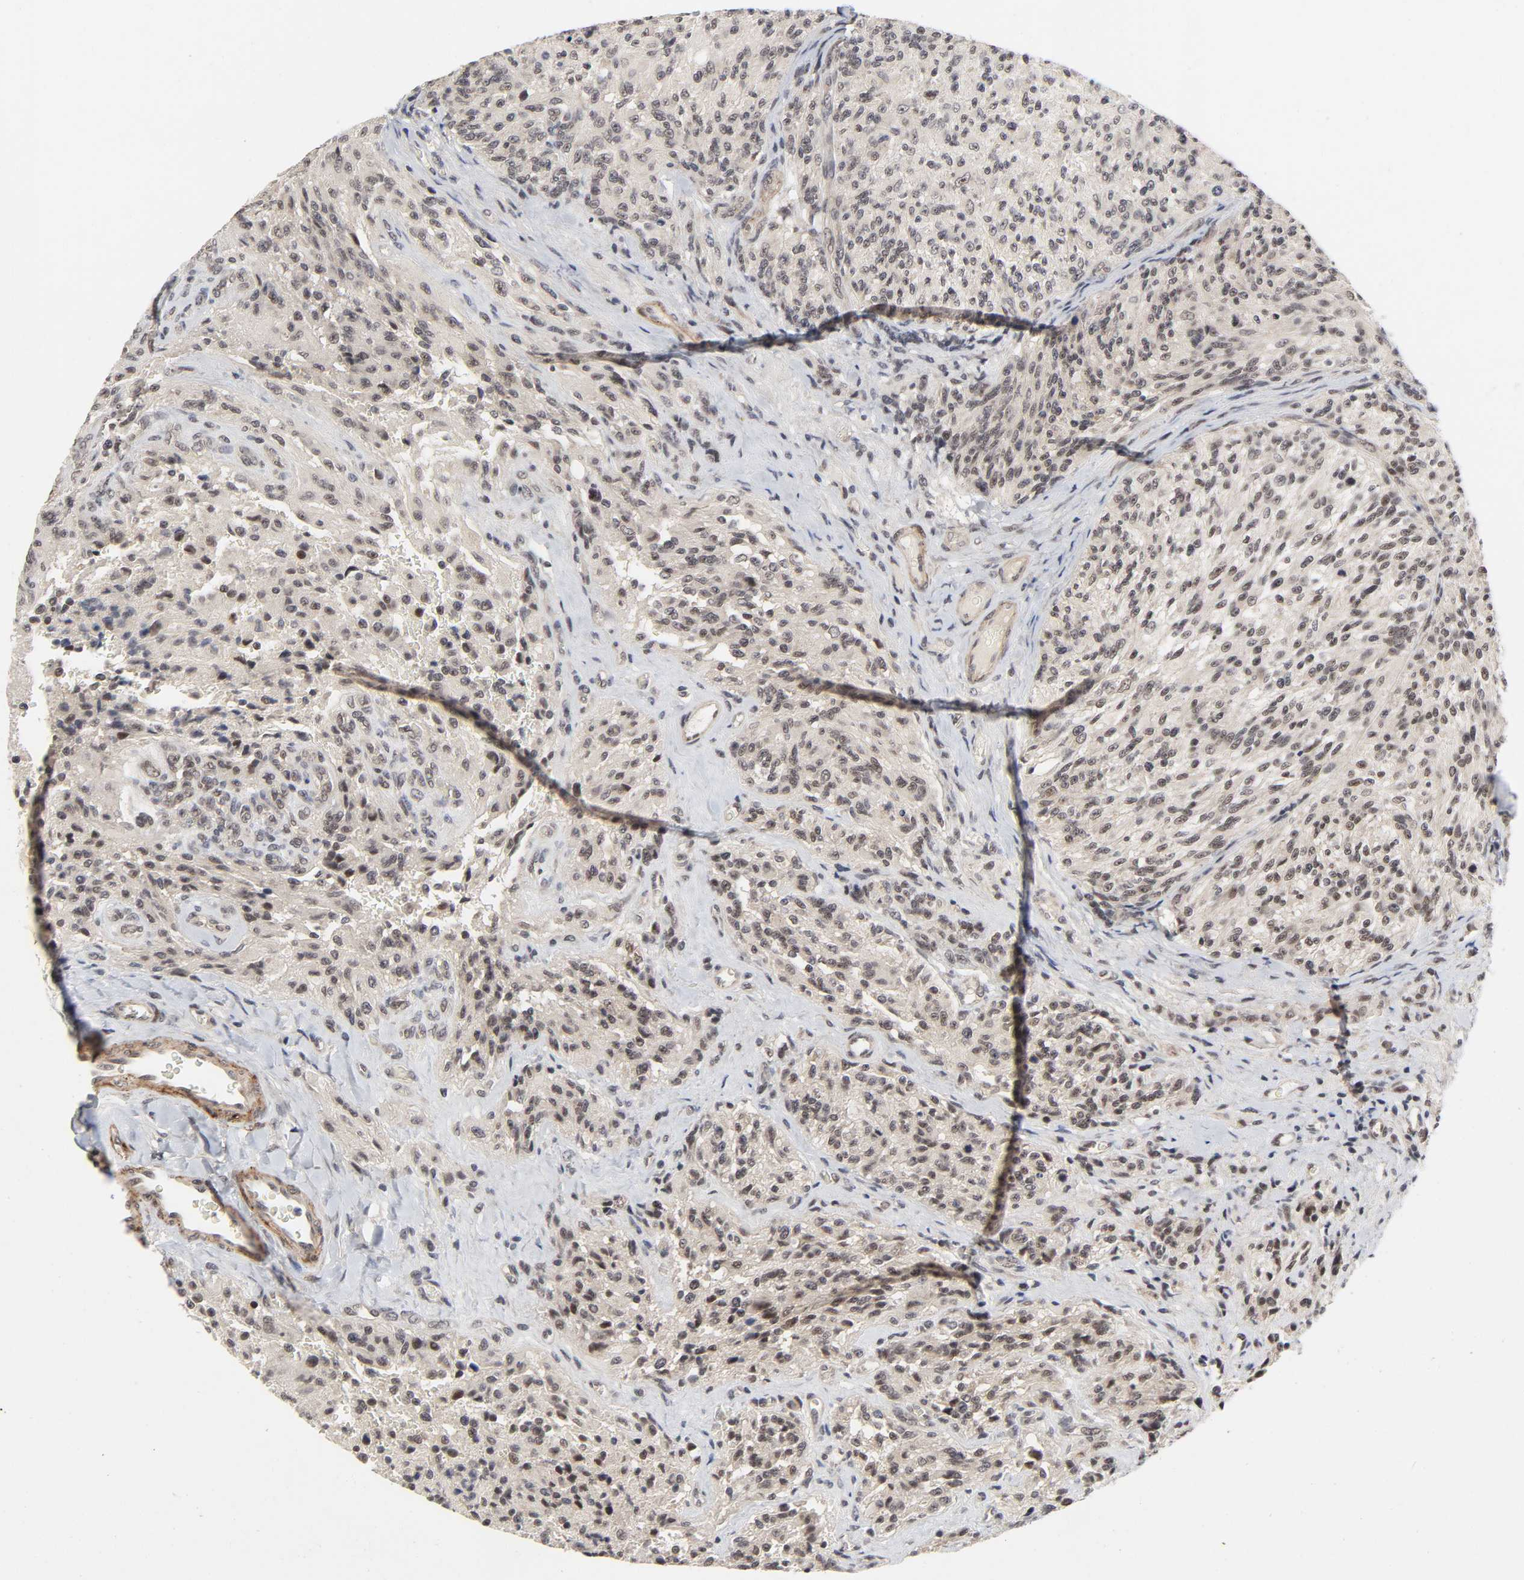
{"staining": {"intensity": "moderate", "quantity": ">75%", "location": "nuclear"}, "tissue": "glioma", "cell_type": "Tumor cells", "image_type": "cancer", "snomed": [{"axis": "morphology", "description": "Normal tissue, NOS"}, {"axis": "morphology", "description": "Glioma, malignant, High grade"}, {"axis": "topography", "description": "Cerebral cortex"}], "caption": "Brown immunohistochemical staining in human malignant glioma (high-grade) reveals moderate nuclear expression in approximately >75% of tumor cells.", "gene": "ZKSCAN8", "patient": {"sex": "male", "age": 56}}